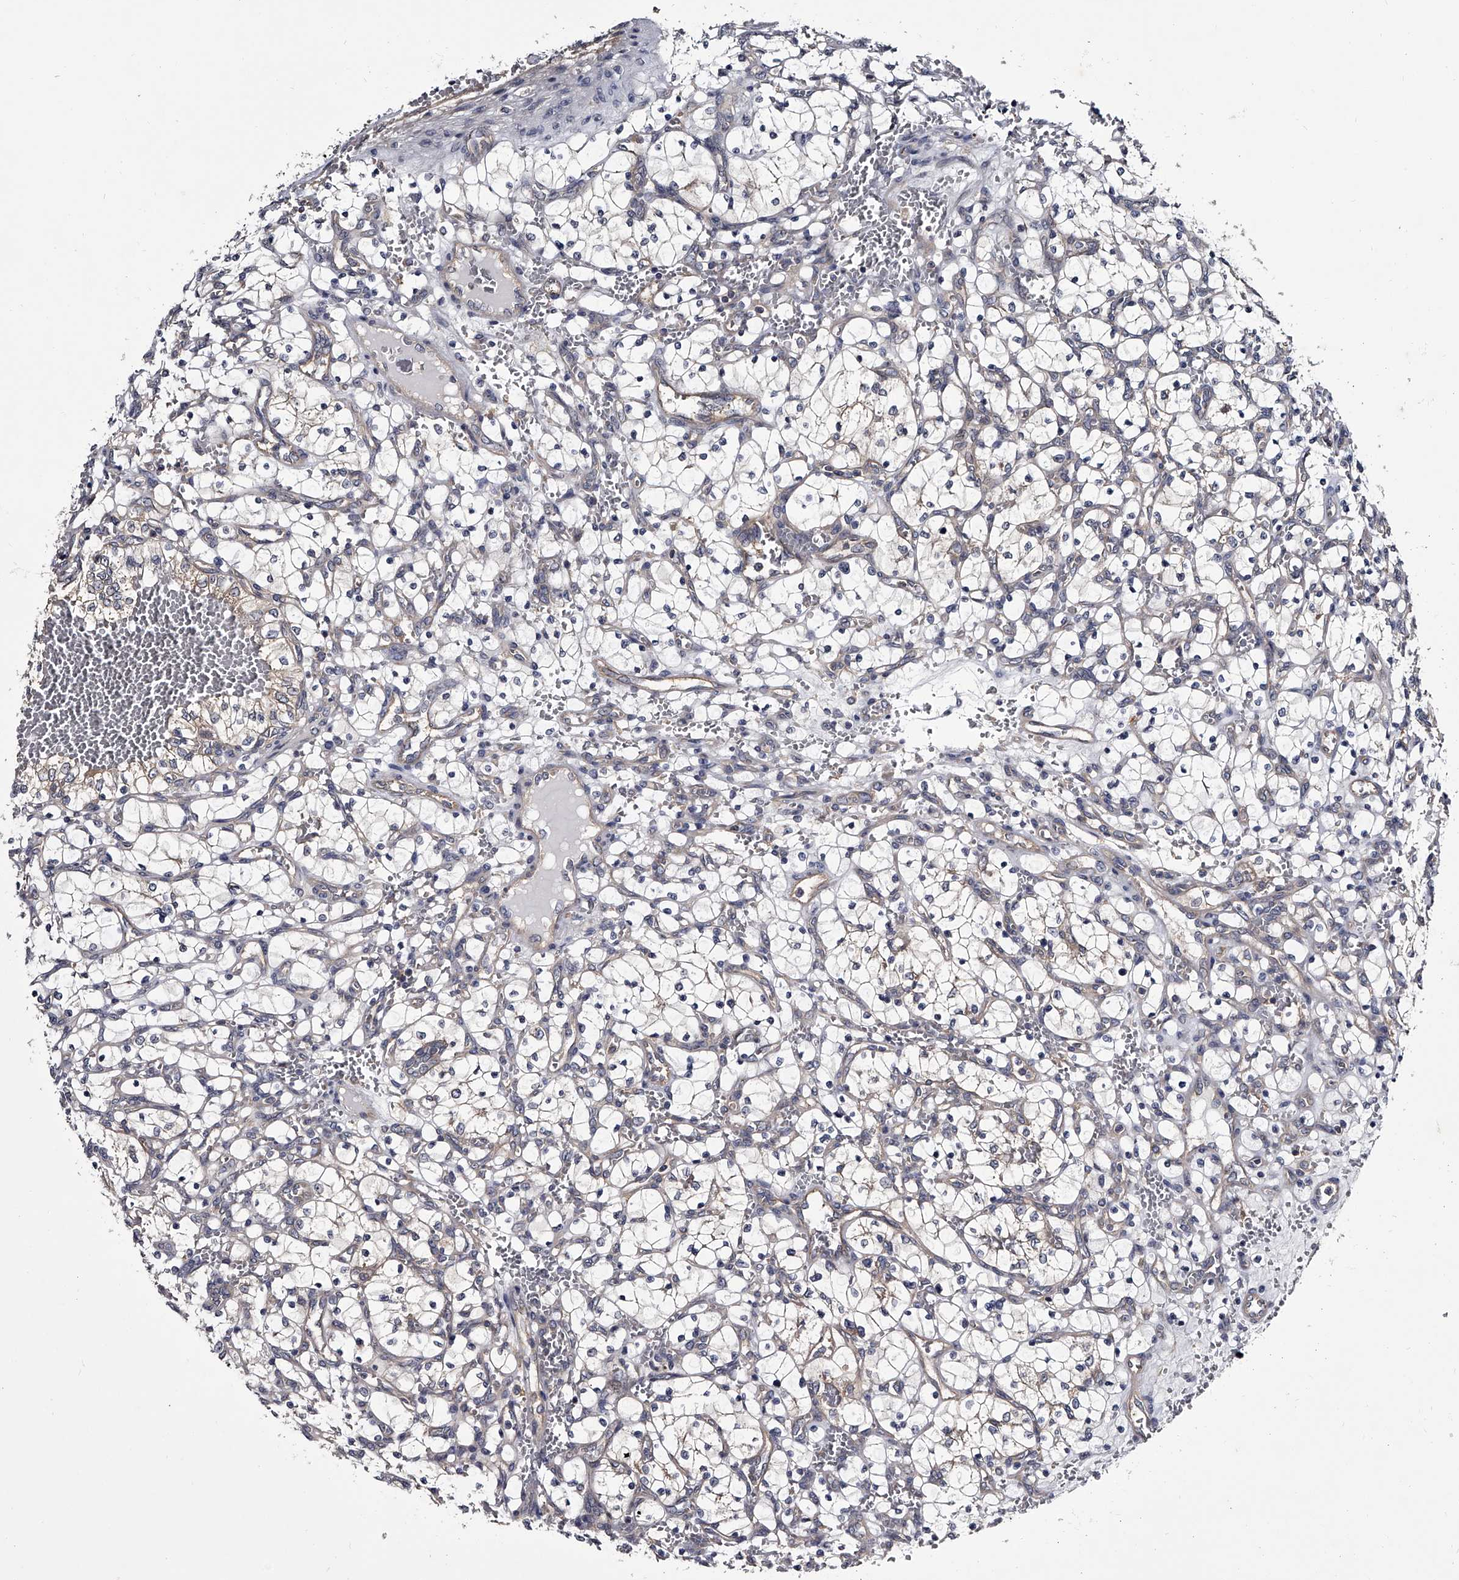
{"staining": {"intensity": "negative", "quantity": "none", "location": "none"}, "tissue": "renal cancer", "cell_type": "Tumor cells", "image_type": "cancer", "snomed": [{"axis": "morphology", "description": "Adenocarcinoma, NOS"}, {"axis": "topography", "description": "Kidney"}], "caption": "Immunohistochemistry micrograph of neoplastic tissue: renal cancer stained with DAB reveals no significant protein expression in tumor cells. (IHC, brightfield microscopy, high magnification).", "gene": "GAPVD1", "patient": {"sex": "female", "age": 69}}